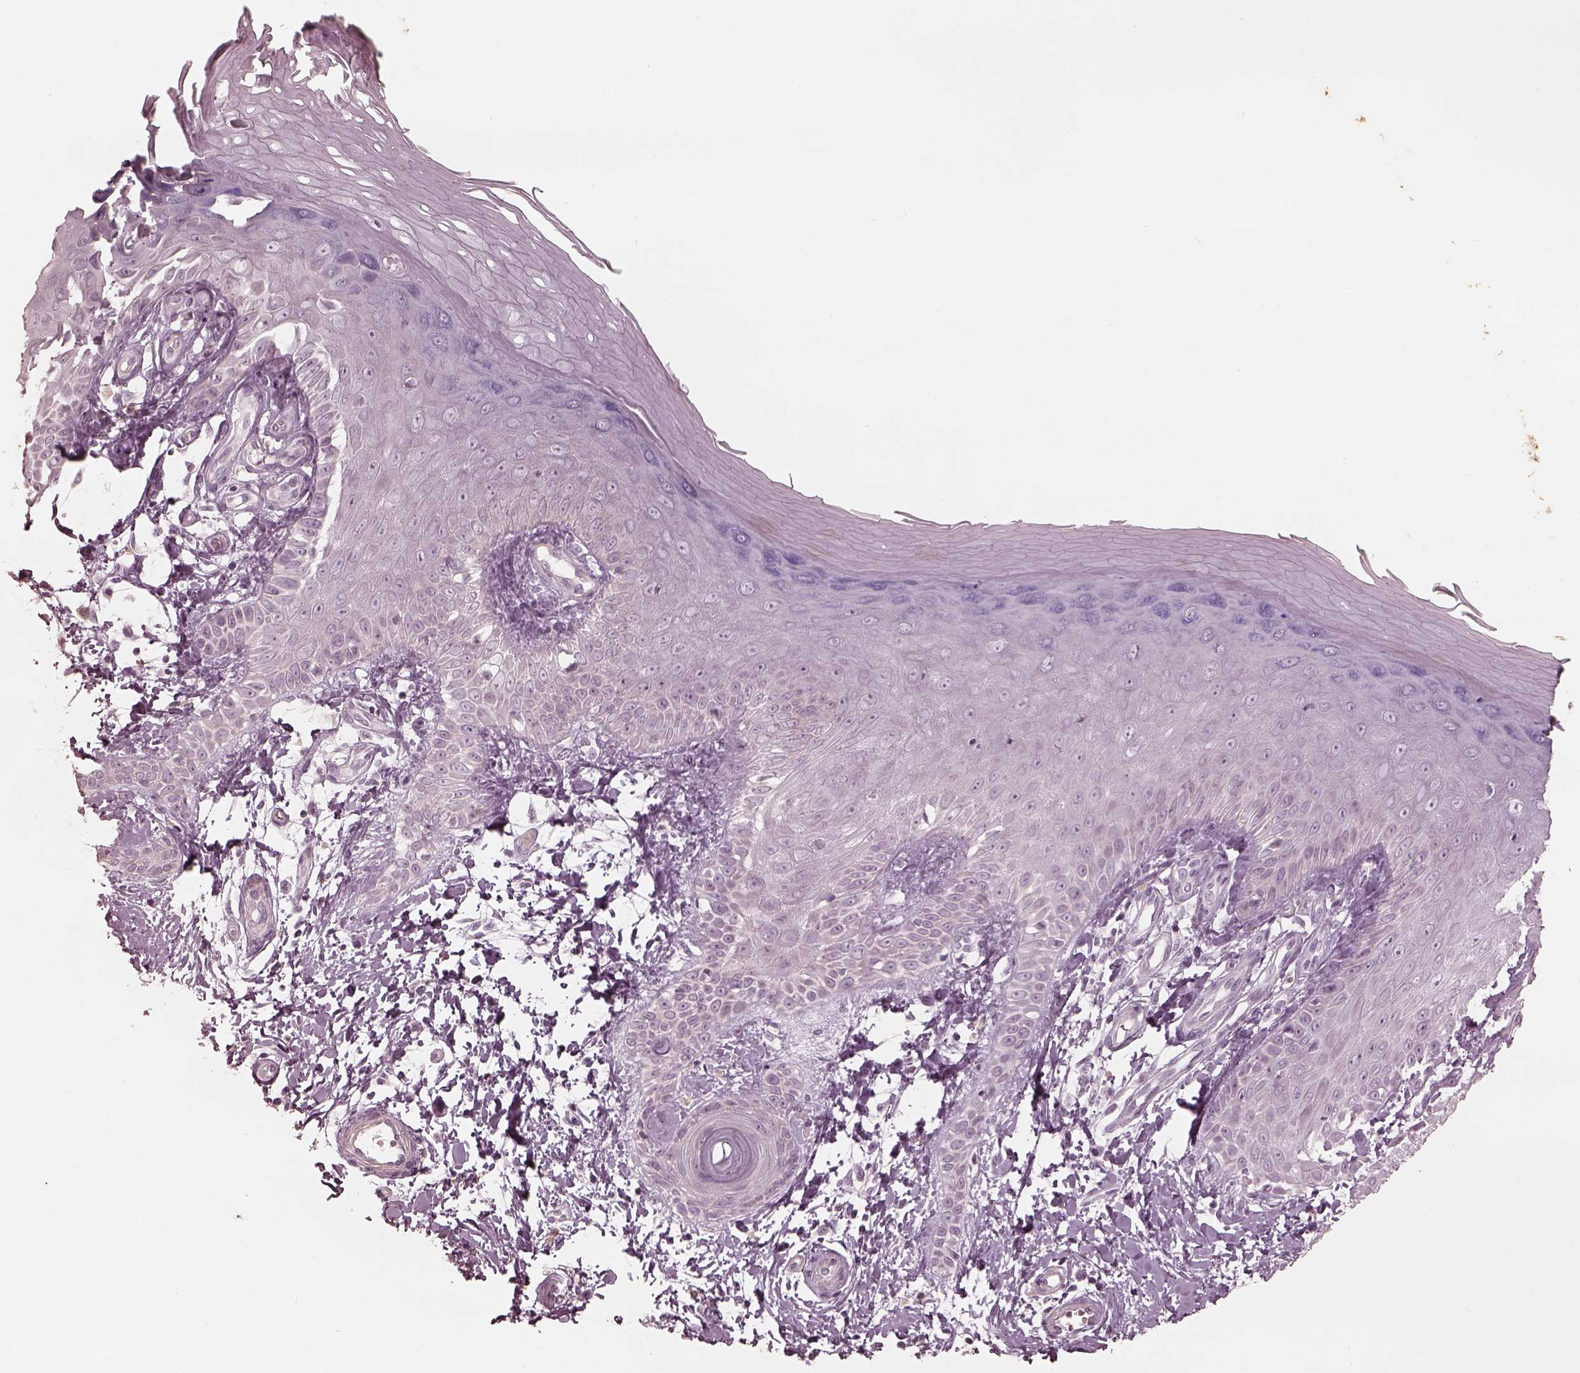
{"staining": {"intensity": "negative", "quantity": "none", "location": "none"}, "tissue": "skin", "cell_type": "Fibroblasts", "image_type": "normal", "snomed": [{"axis": "morphology", "description": "Normal tissue, NOS"}, {"axis": "morphology", "description": "Inflammation, NOS"}, {"axis": "morphology", "description": "Fibrosis, NOS"}, {"axis": "topography", "description": "Skin"}], "caption": "Fibroblasts show no significant protein staining in normal skin. The staining was performed using DAB to visualize the protein expression in brown, while the nuclei were stained in blue with hematoxylin (Magnification: 20x).", "gene": "ADRB3", "patient": {"sex": "male", "age": 71}}